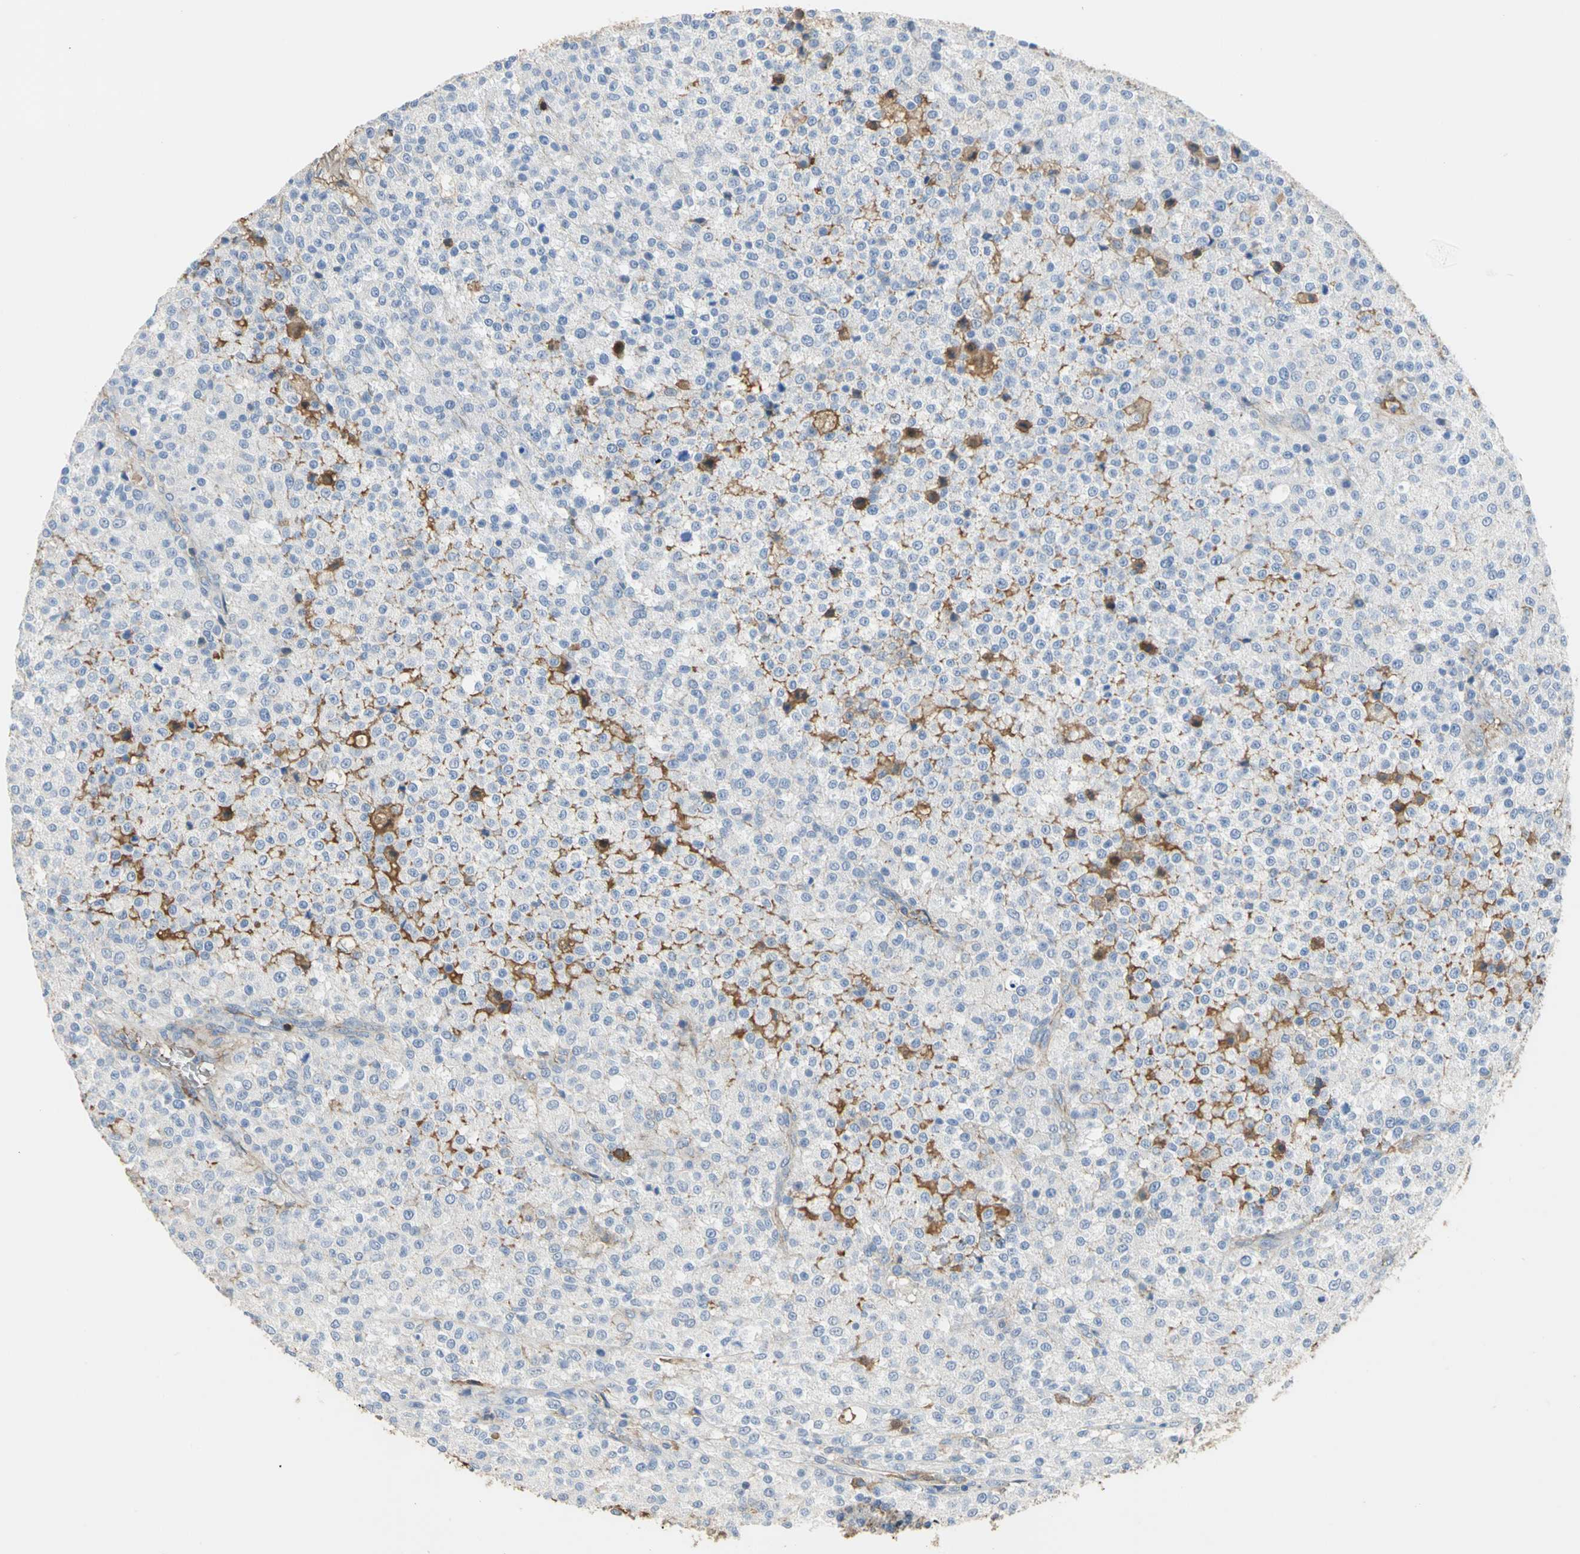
{"staining": {"intensity": "moderate", "quantity": "<25%", "location": "cytoplasmic/membranous"}, "tissue": "testis cancer", "cell_type": "Tumor cells", "image_type": "cancer", "snomed": [{"axis": "morphology", "description": "Seminoma, NOS"}, {"axis": "topography", "description": "Testis"}], "caption": "Seminoma (testis) tissue demonstrates moderate cytoplasmic/membranous expression in approximately <25% of tumor cells, visualized by immunohistochemistry.", "gene": "GYG2", "patient": {"sex": "male", "age": 59}}